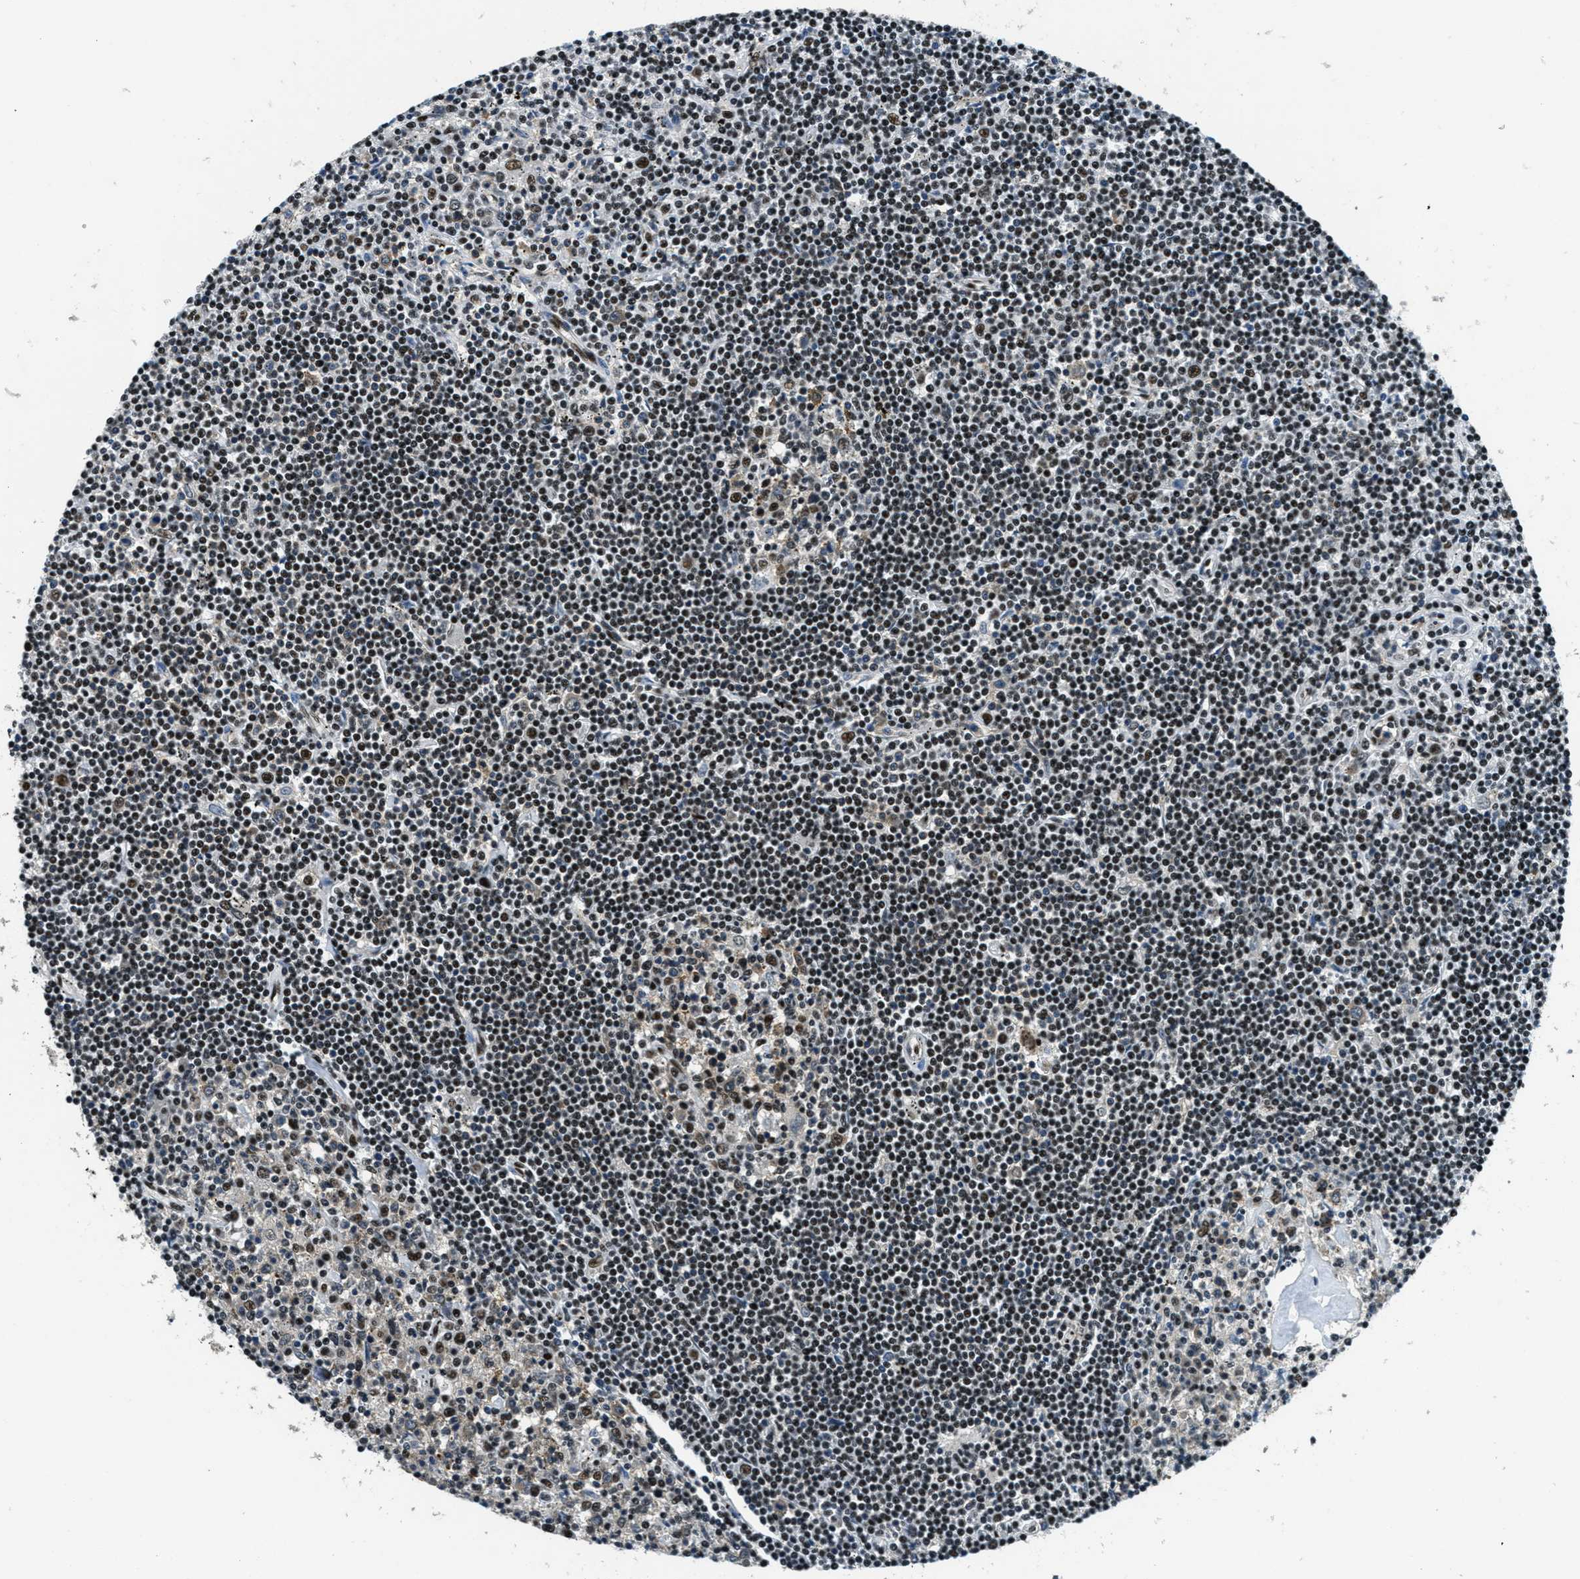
{"staining": {"intensity": "strong", "quantity": ">75%", "location": "nuclear"}, "tissue": "lymphoma", "cell_type": "Tumor cells", "image_type": "cancer", "snomed": [{"axis": "morphology", "description": "Malignant lymphoma, non-Hodgkin's type, Low grade"}, {"axis": "topography", "description": "Spleen"}], "caption": "Human low-grade malignant lymphoma, non-Hodgkin's type stained with a brown dye displays strong nuclear positive staining in about >75% of tumor cells.", "gene": "SSB", "patient": {"sex": "male", "age": 76}}